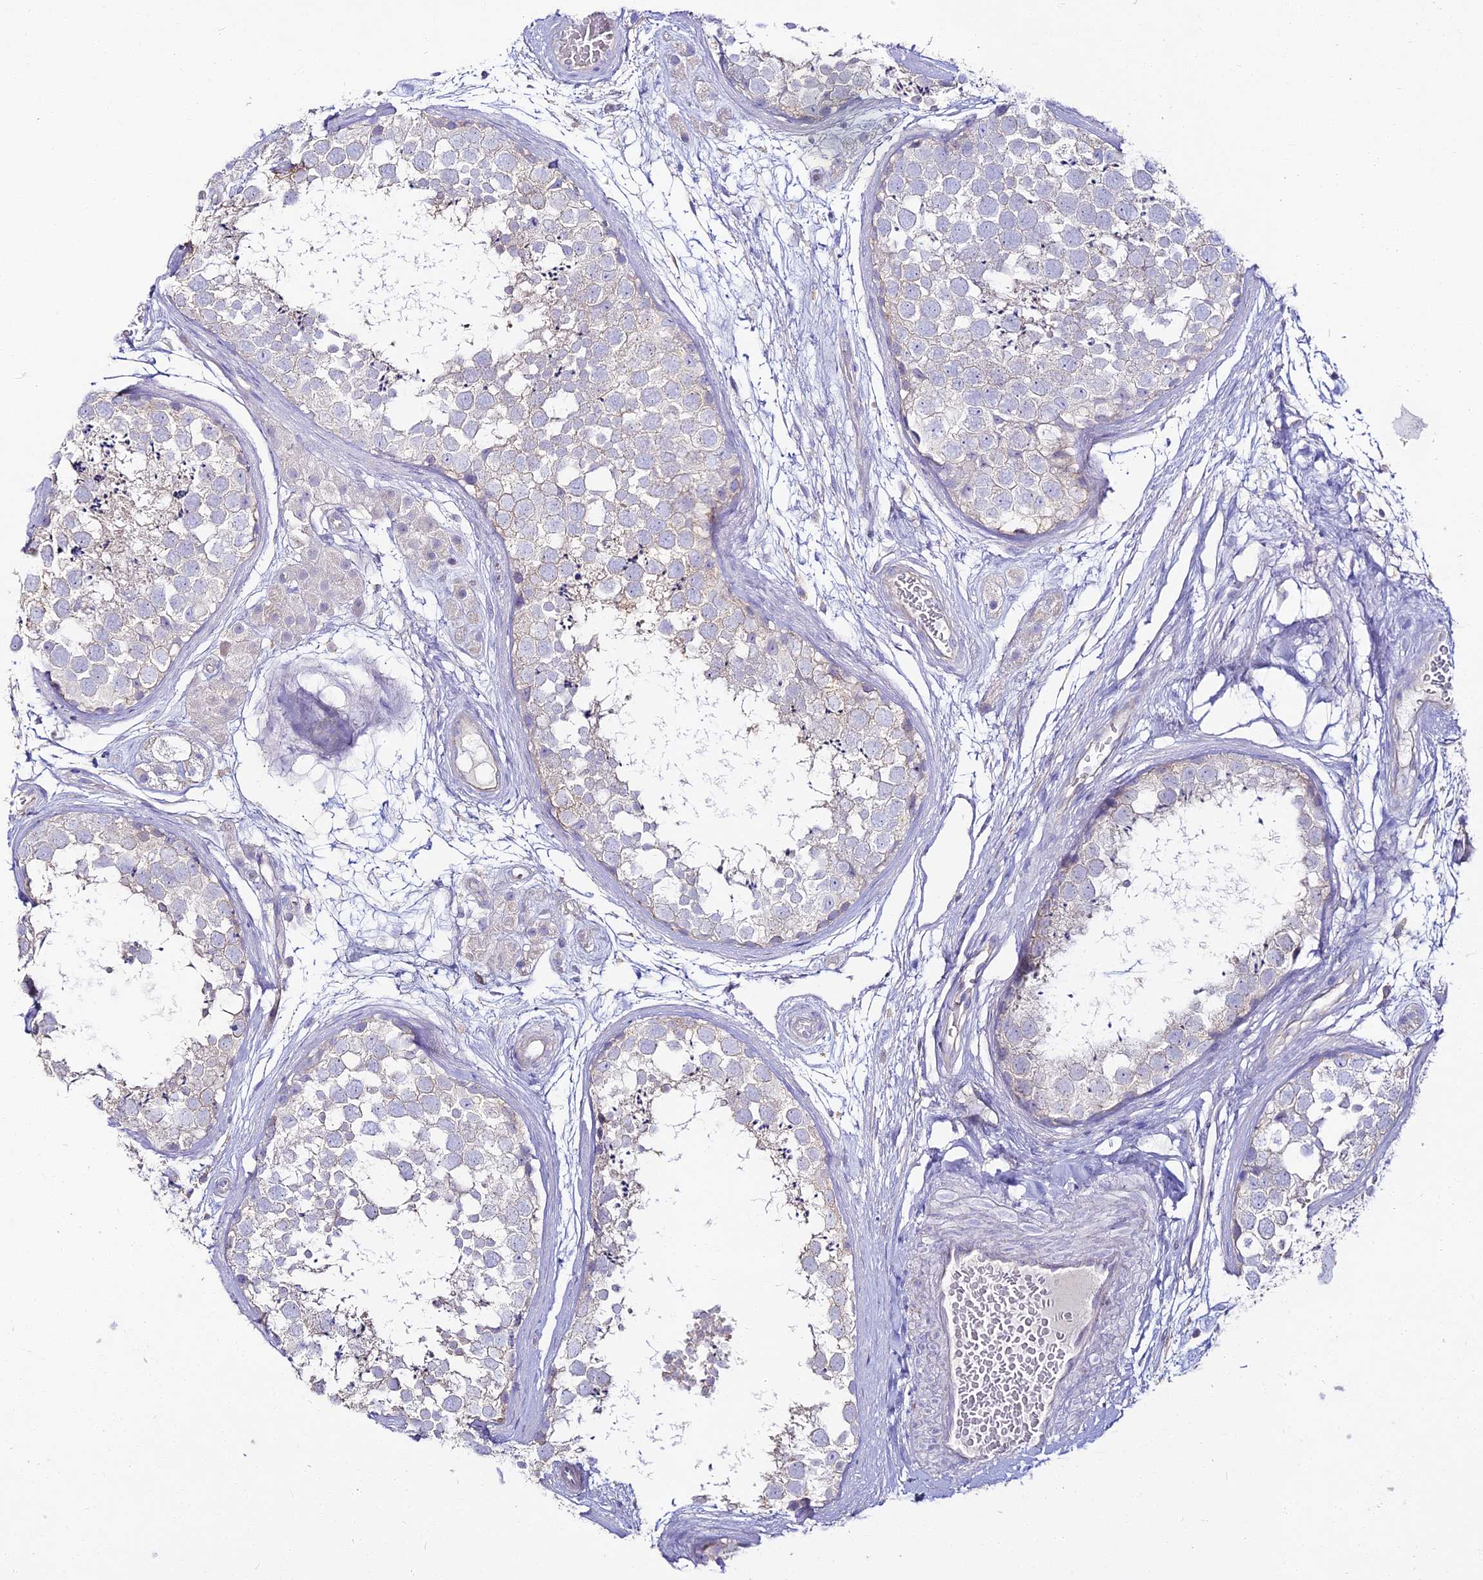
{"staining": {"intensity": "weak", "quantity": "<25%", "location": "cytoplasmic/membranous"}, "tissue": "testis", "cell_type": "Cells in seminiferous ducts", "image_type": "normal", "snomed": [{"axis": "morphology", "description": "Normal tissue, NOS"}, {"axis": "topography", "description": "Testis"}], "caption": "This is an immunohistochemistry histopathology image of benign human testis. There is no expression in cells in seminiferous ducts.", "gene": "ALPG", "patient": {"sex": "male", "age": 56}}